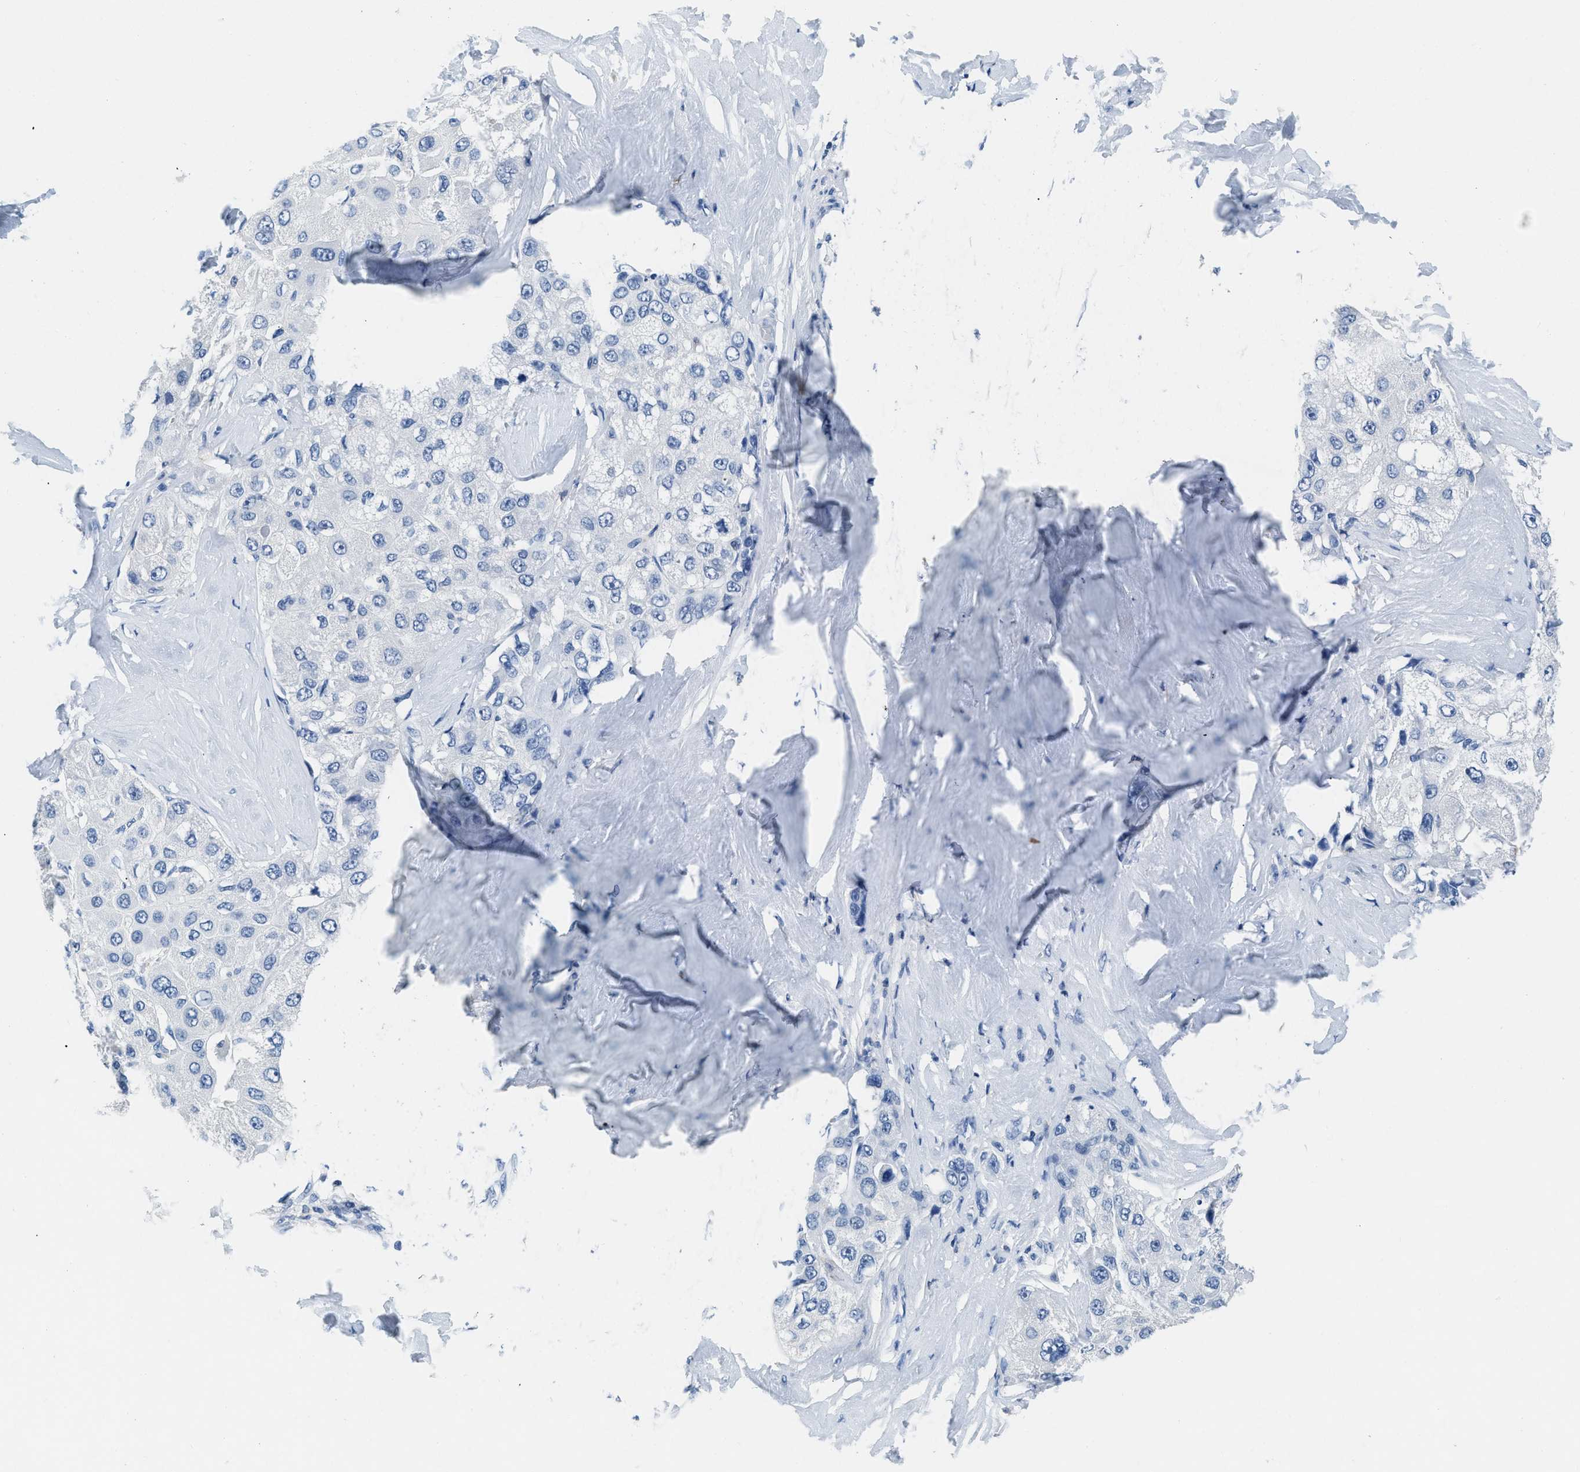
{"staining": {"intensity": "negative", "quantity": "none", "location": "none"}, "tissue": "liver cancer", "cell_type": "Tumor cells", "image_type": "cancer", "snomed": [{"axis": "morphology", "description": "Carcinoma, Hepatocellular, NOS"}, {"axis": "topography", "description": "Liver"}], "caption": "The micrograph shows no staining of tumor cells in liver cancer.", "gene": "NFATC2", "patient": {"sex": "male", "age": 80}}